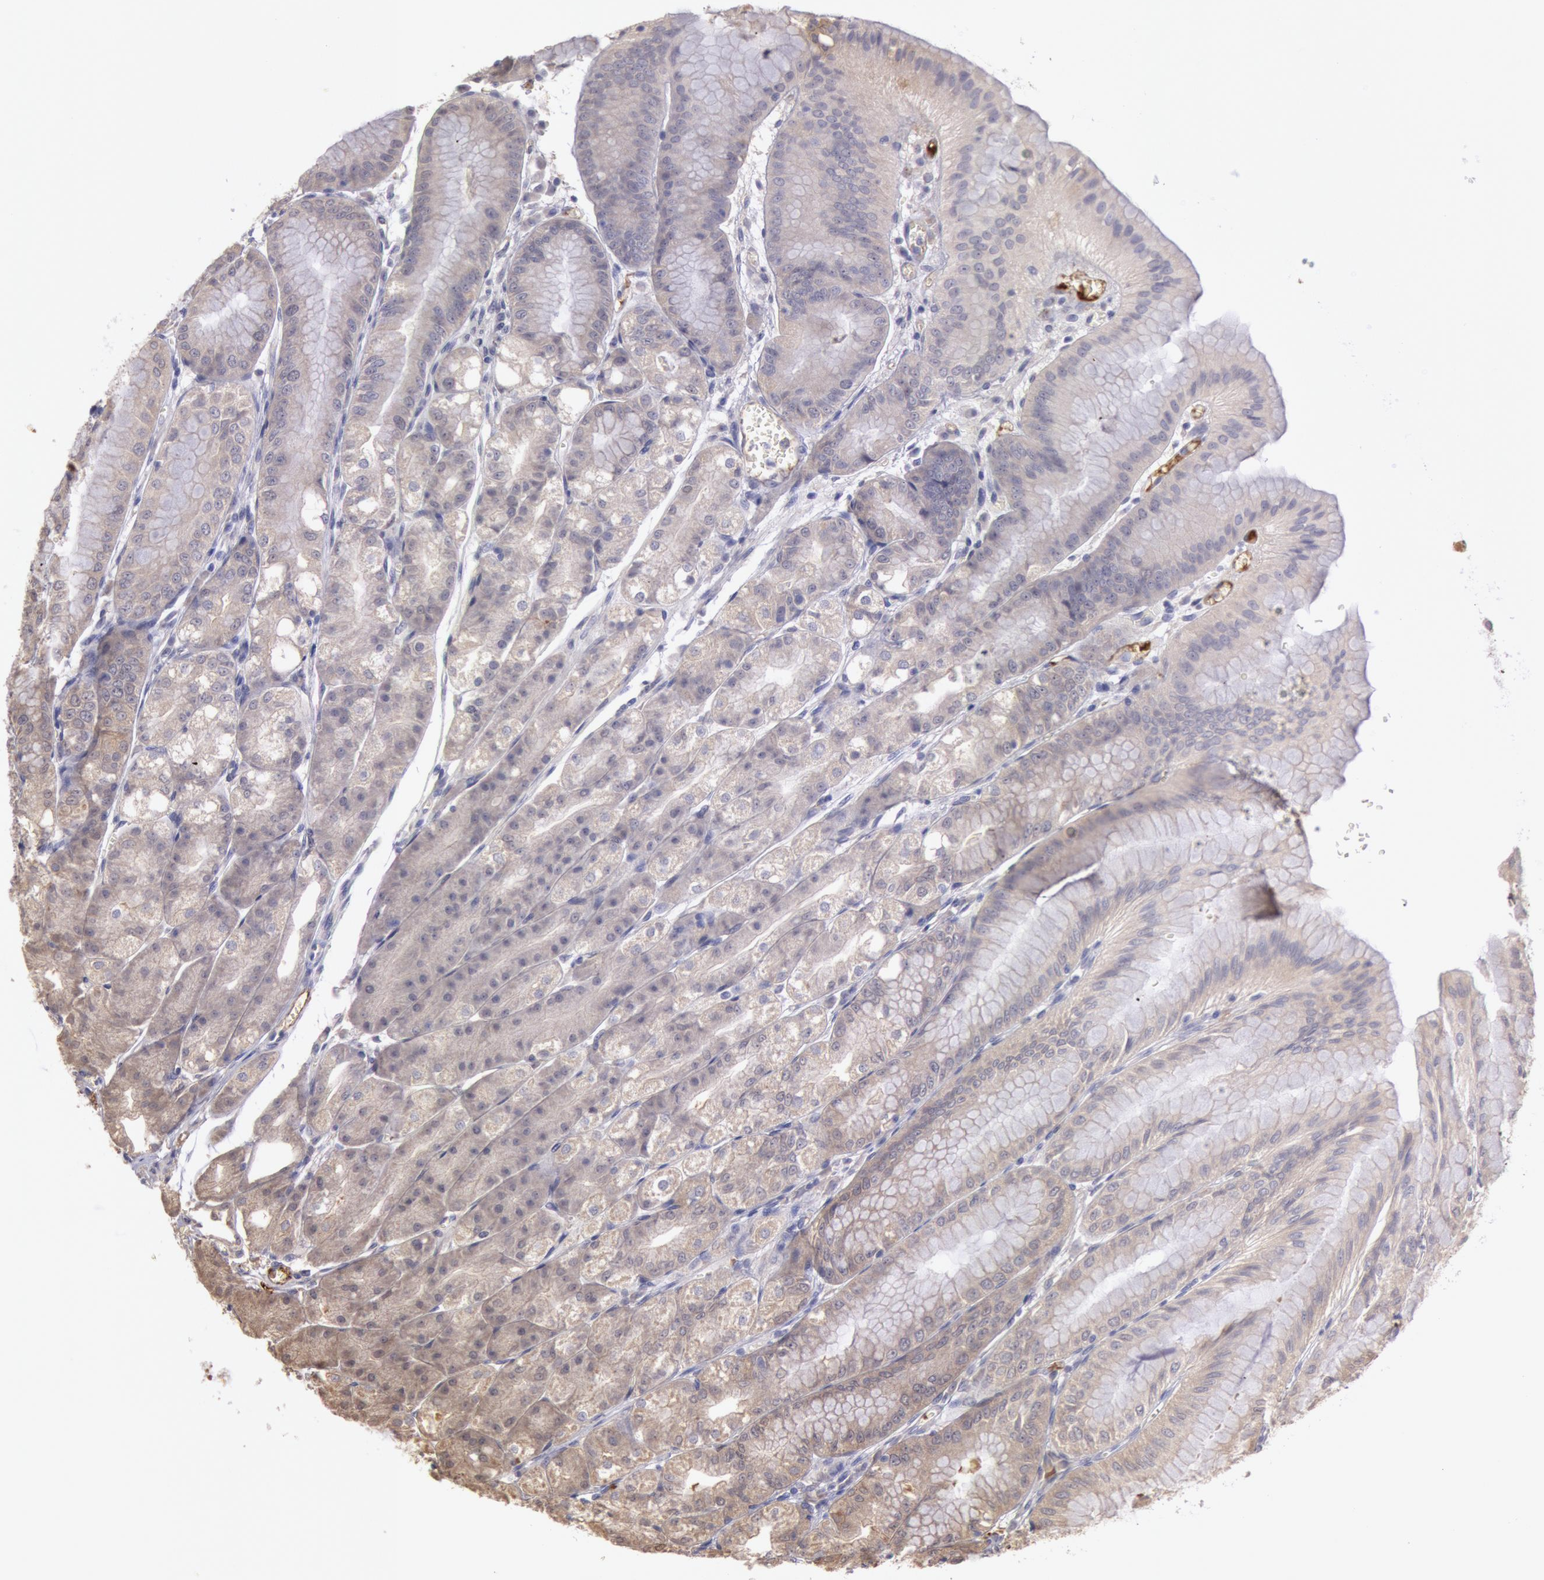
{"staining": {"intensity": "negative", "quantity": "none", "location": "none"}, "tissue": "stomach", "cell_type": "Glandular cells", "image_type": "normal", "snomed": [{"axis": "morphology", "description": "Normal tissue, NOS"}, {"axis": "topography", "description": "Stomach, lower"}], "caption": "High power microscopy micrograph of an immunohistochemistry (IHC) histopathology image of benign stomach, revealing no significant expression in glandular cells. Nuclei are stained in blue.", "gene": "C1R", "patient": {"sex": "male", "age": 71}}